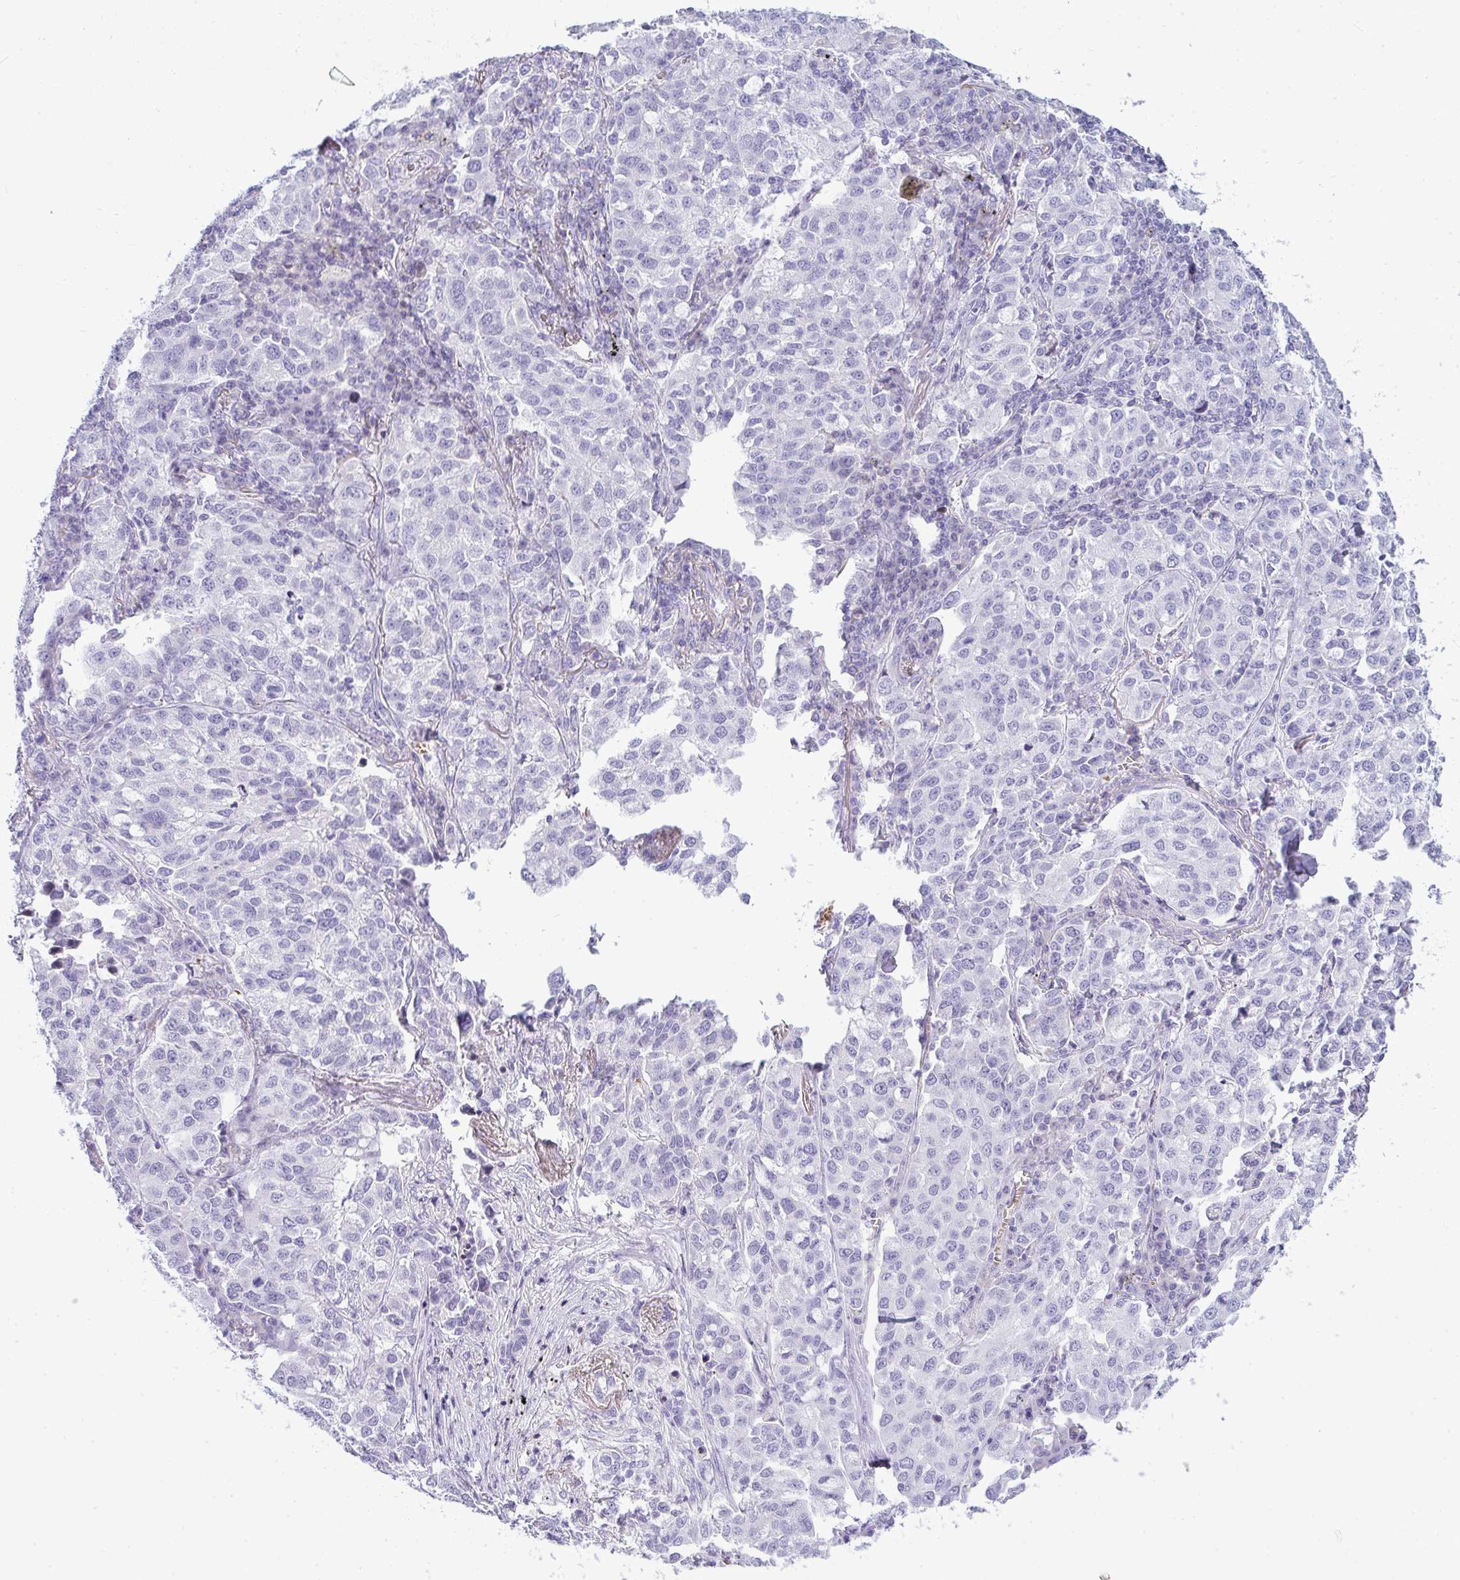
{"staining": {"intensity": "negative", "quantity": "none", "location": "none"}, "tissue": "lung cancer", "cell_type": "Tumor cells", "image_type": "cancer", "snomed": [{"axis": "morphology", "description": "Adenocarcinoma, NOS"}, {"axis": "morphology", "description": "Adenocarcinoma, metastatic, NOS"}, {"axis": "topography", "description": "Lymph node"}, {"axis": "topography", "description": "Lung"}], "caption": "This is an immunohistochemistry image of lung cancer (adenocarcinoma). There is no positivity in tumor cells.", "gene": "ZNF182", "patient": {"sex": "female", "age": 65}}